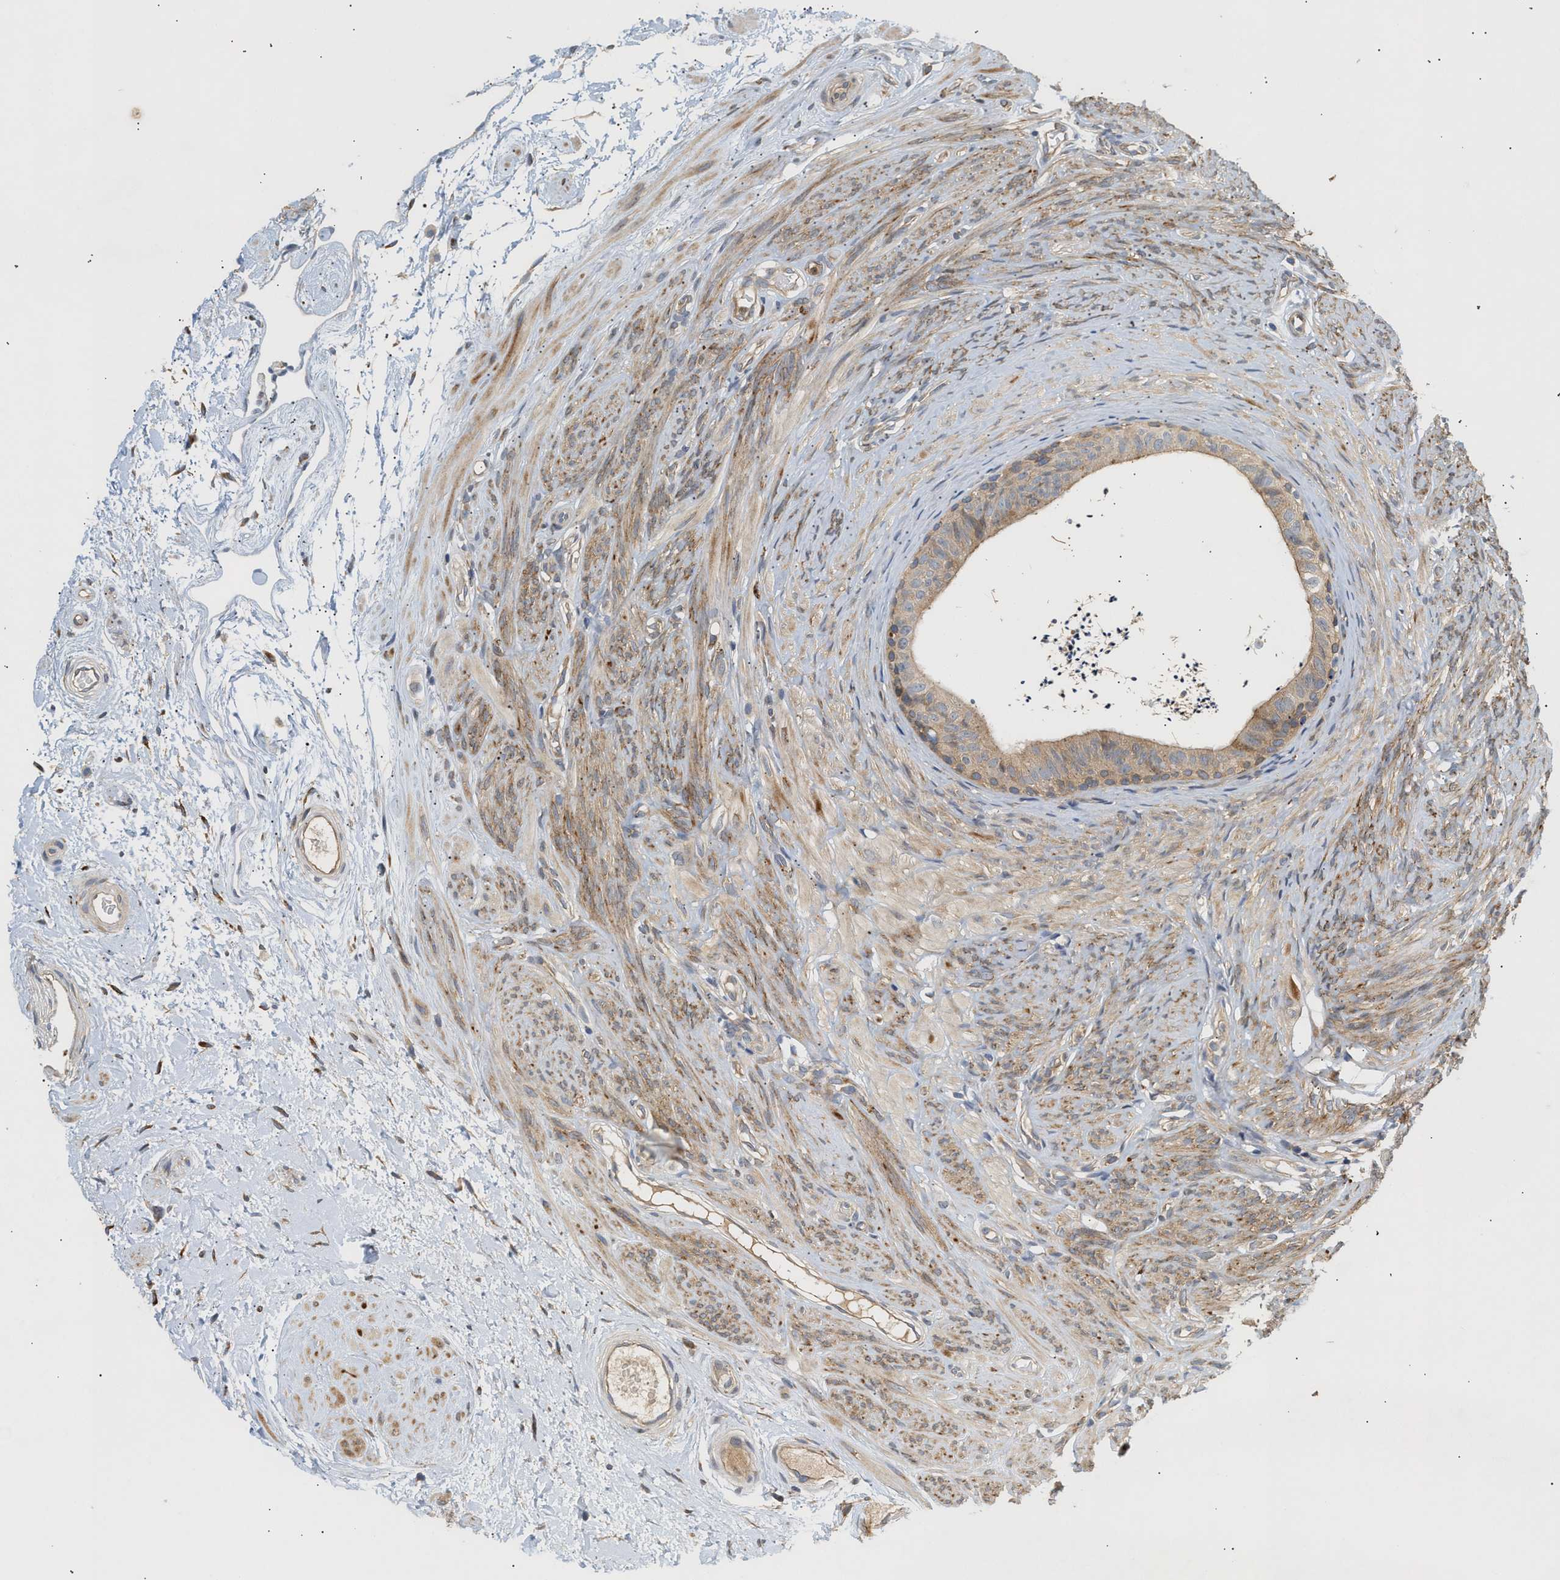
{"staining": {"intensity": "weak", "quantity": "25%-75%", "location": "cytoplasmic/membranous"}, "tissue": "epididymis", "cell_type": "Glandular cells", "image_type": "normal", "snomed": [{"axis": "morphology", "description": "Normal tissue, NOS"}, {"axis": "topography", "description": "Epididymis"}], "caption": "Immunohistochemistry of unremarkable human epididymis displays low levels of weak cytoplasmic/membranous expression in about 25%-75% of glandular cells.", "gene": "PLCD1", "patient": {"sex": "male", "age": 56}}